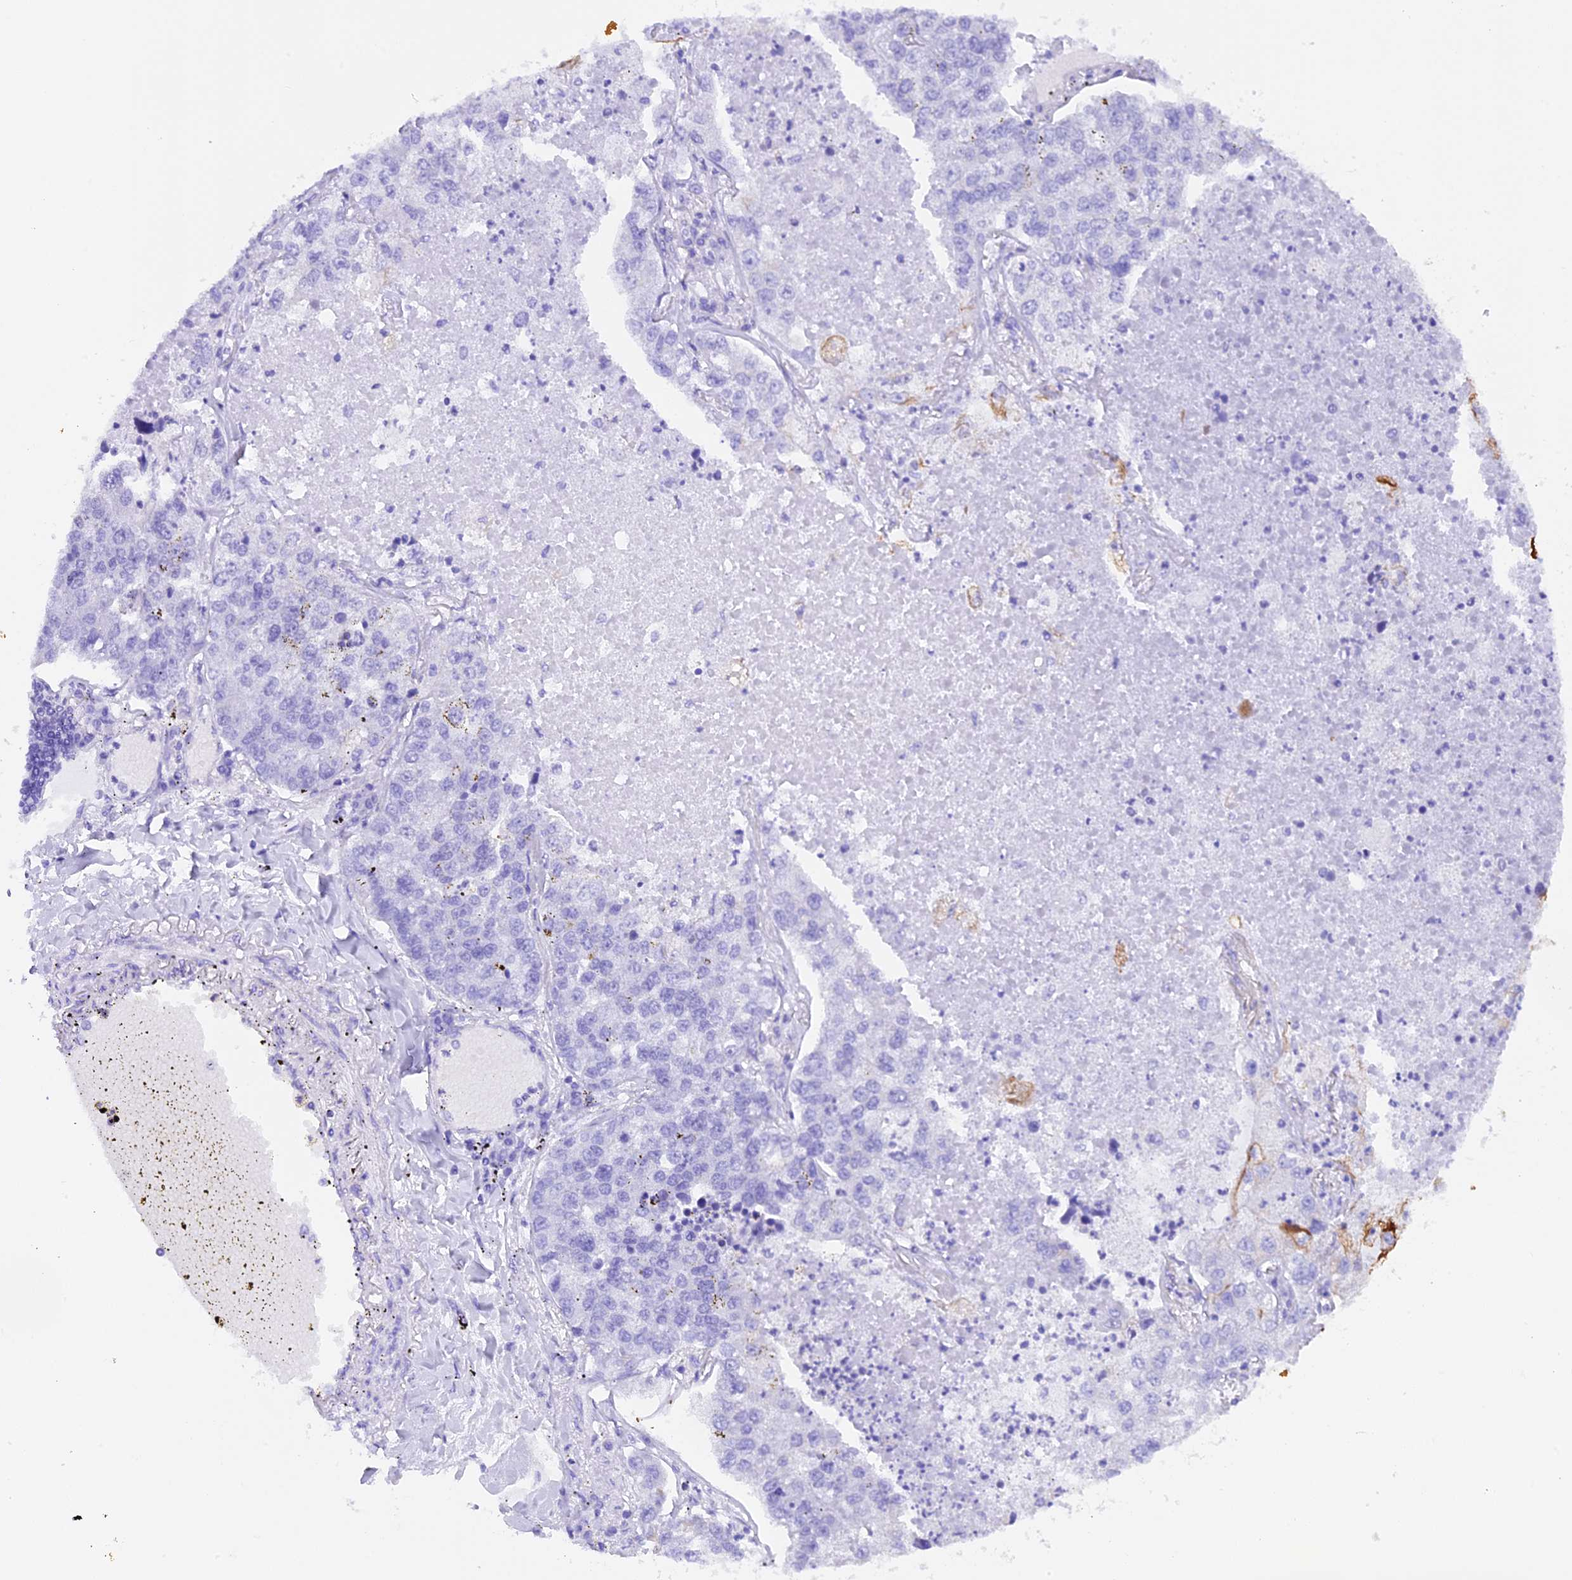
{"staining": {"intensity": "strong", "quantity": "<25%", "location": "cytoplasmic/membranous"}, "tissue": "lung cancer", "cell_type": "Tumor cells", "image_type": "cancer", "snomed": [{"axis": "morphology", "description": "Adenocarcinoma, NOS"}, {"axis": "topography", "description": "Lung"}], "caption": "Immunohistochemical staining of human adenocarcinoma (lung) shows medium levels of strong cytoplasmic/membranous staining in about <25% of tumor cells.", "gene": "PKIA", "patient": {"sex": "male", "age": 49}}